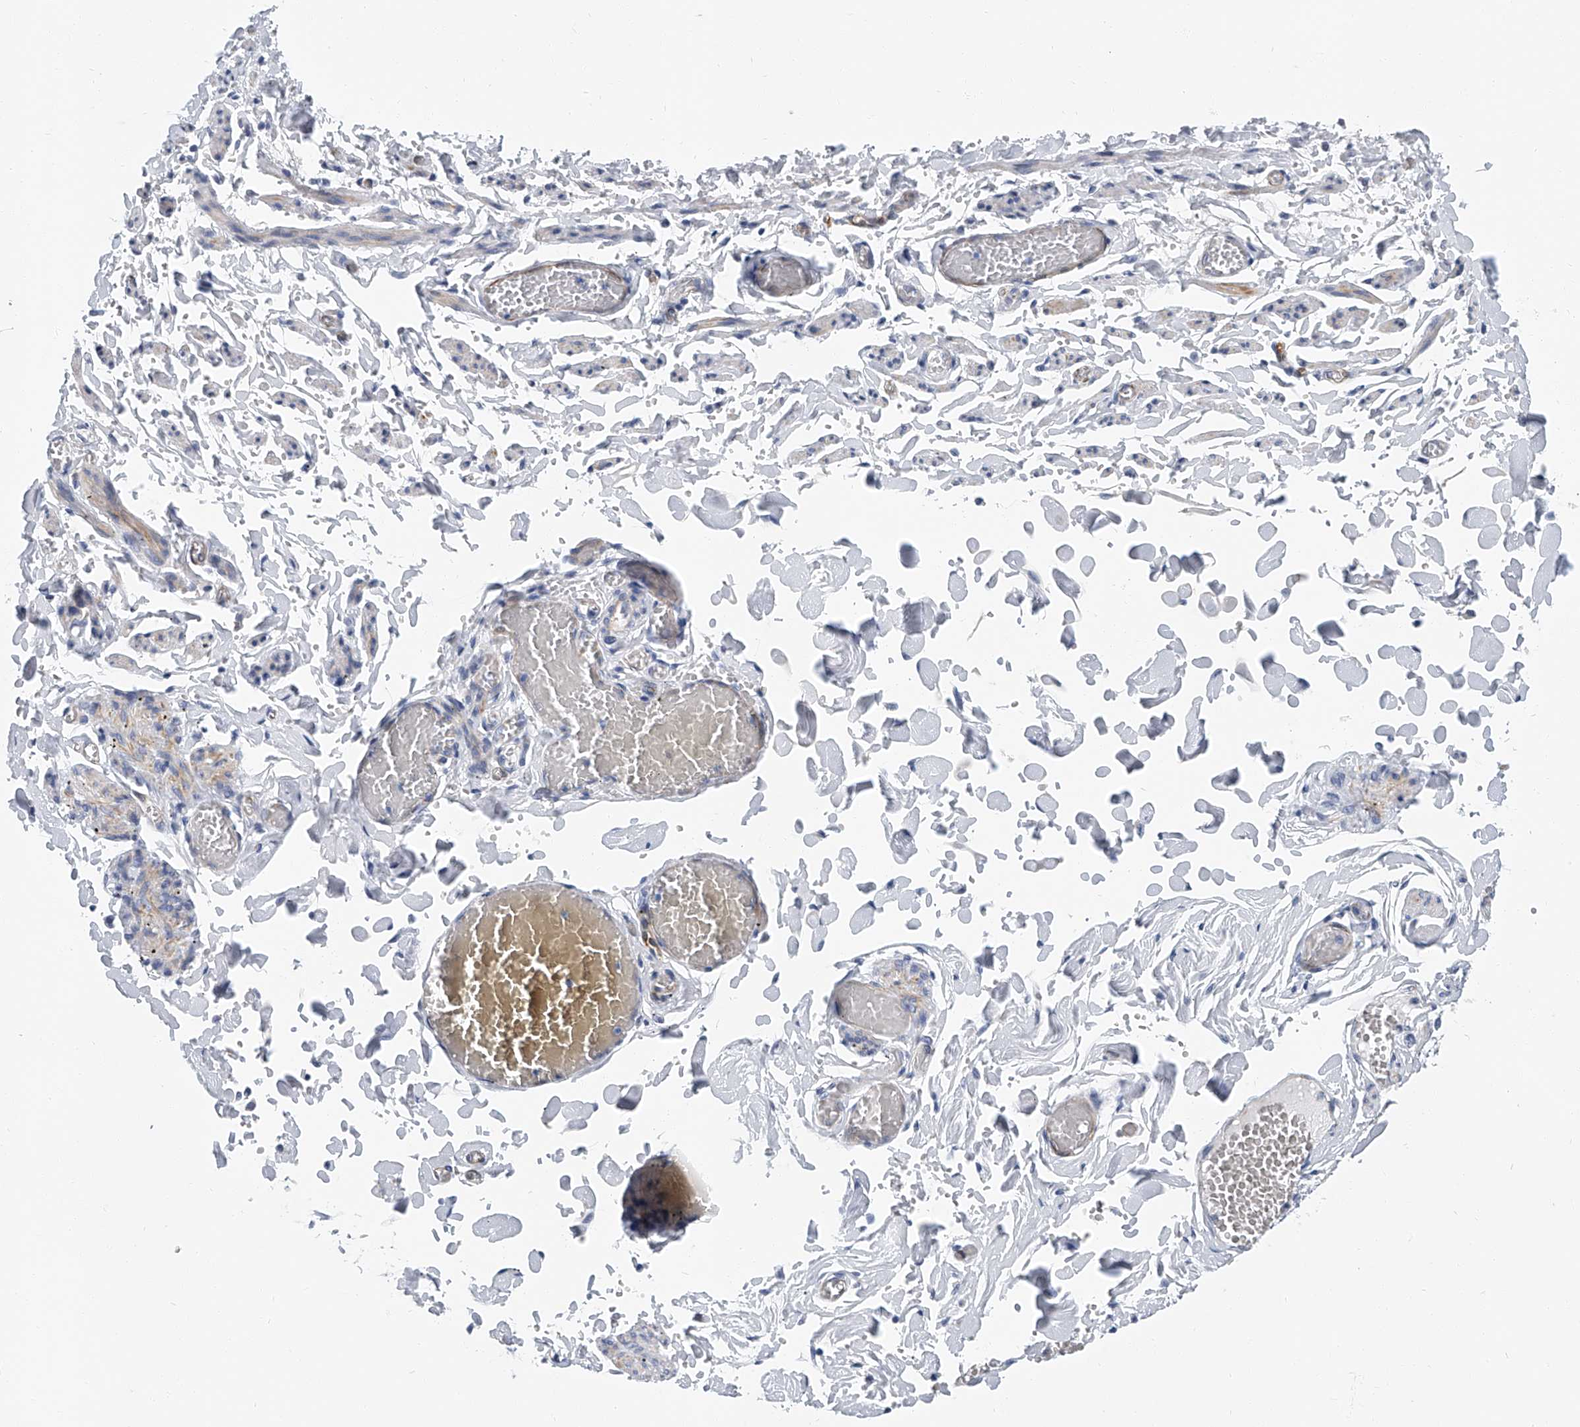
{"staining": {"intensity": "negative", "quantity": "none", "location": "none"}, "tissue": "adipose tissue", "cell_type": "Adipocytes", "image_type": "normal", "snomed": [{"axis": "morphology", "description": "Normal tissue, NOS"}, {"axis": "topography", "description": "Vascular tissue"}, {"axis": "topography", "description": "Fallopian tube"}, {"axis": "topography", "description": "Ovary"}], "caption": "This is an IHC image of benign adipose tissue. There is no staining in adipocytes.", "gene": "KIRREL1", "patient": {"sex": "female", "age": 67}}